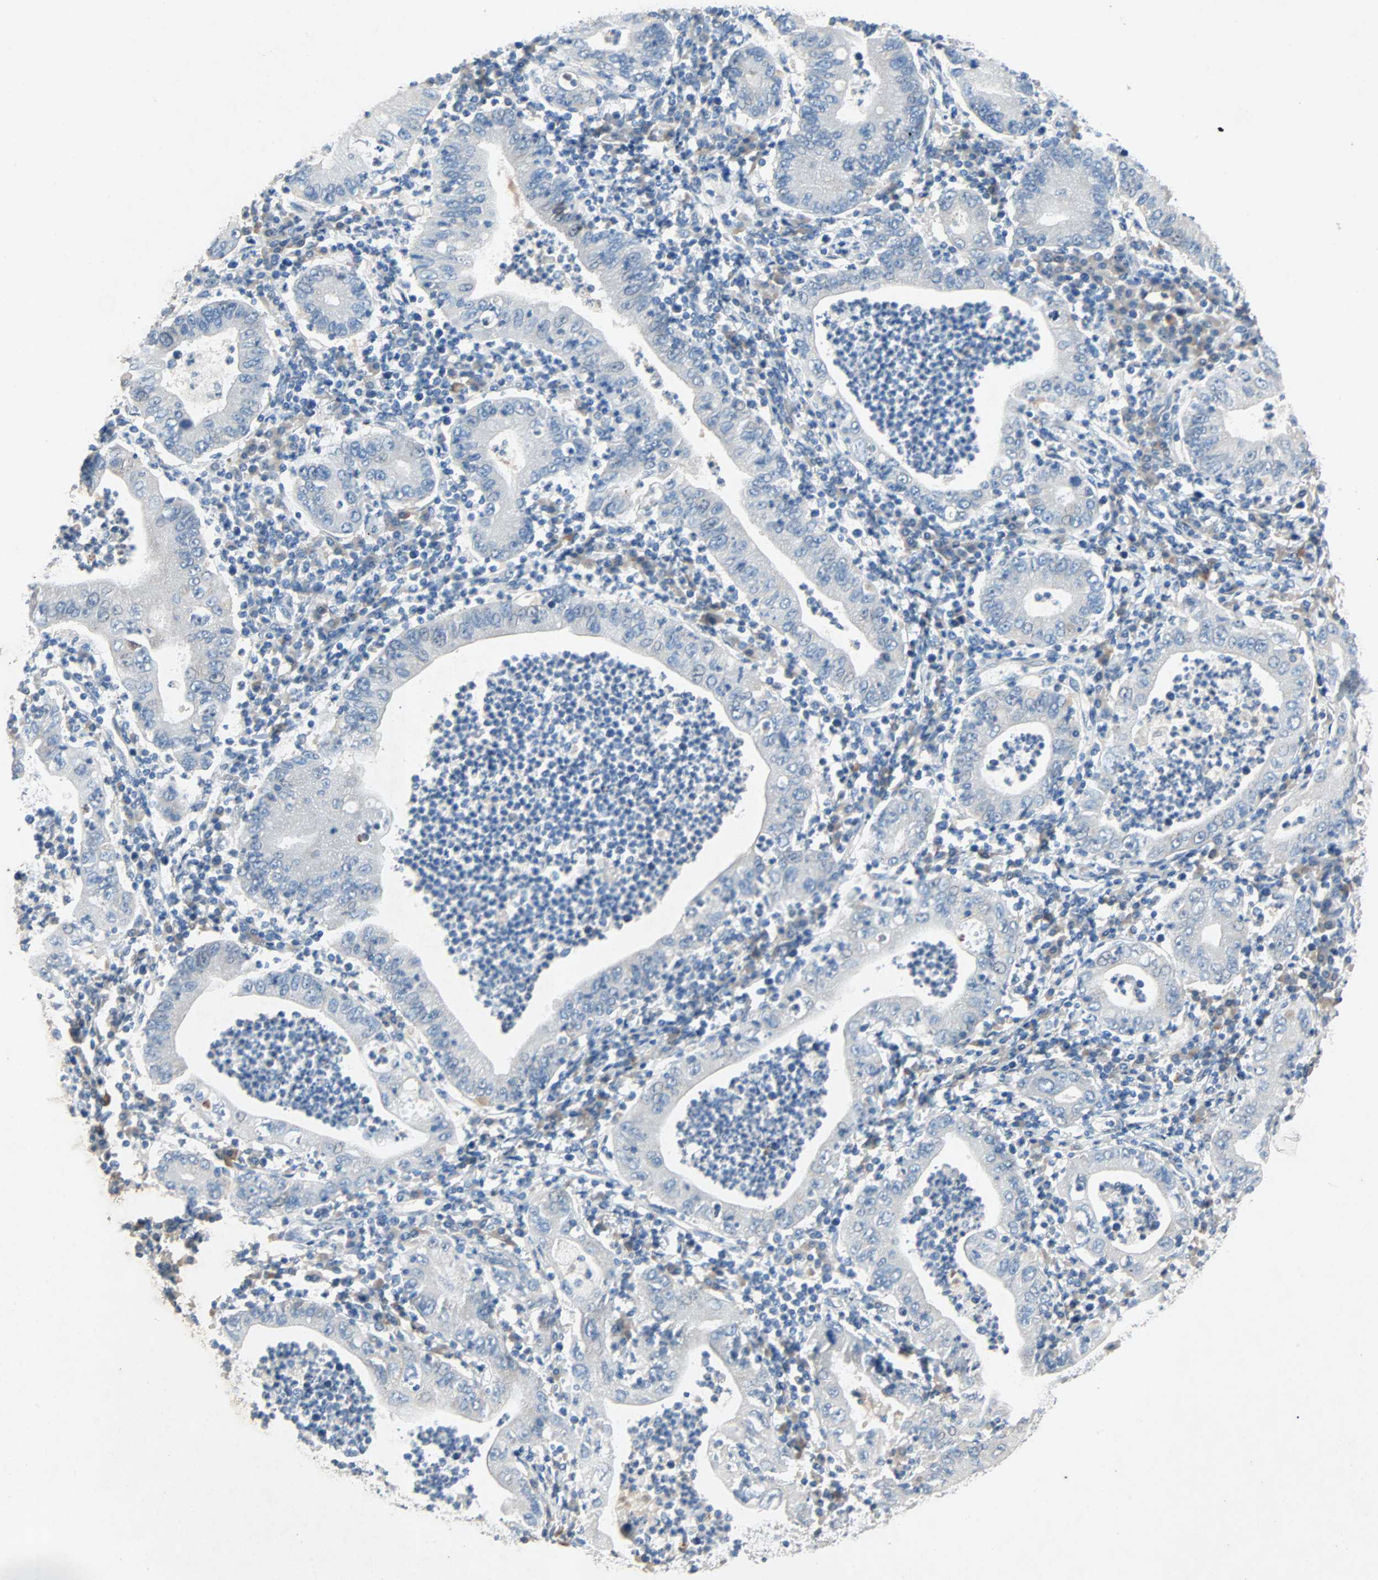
{"staining": {"intensity": "negative", "quantity": "none", "location": "none"}, "tissue": "stomach cancer", "cell_type": "Tumor cells", "image_type": "cancer", "snomed": [{"axis": "morphology", "description": "Normal tissue, NOS"}, {"axis": "morphology", "description": "Adenocarcinoma, NOS"}, {"axis": "topography", "description": "Esophagus"}, {"axis": "topography", "description": "Stomach, upper"}, {"axis": "topography", "description": "Peripheral nerve tissue"}], "caption": "A high-resolution histopathology image shows immunohistochemistry staining of adenocarcinoma (stomach), which displays no significant expression in tumor cells.", "gene": "PCDHB2", "patient": {"sex": "male", "age": 62}}